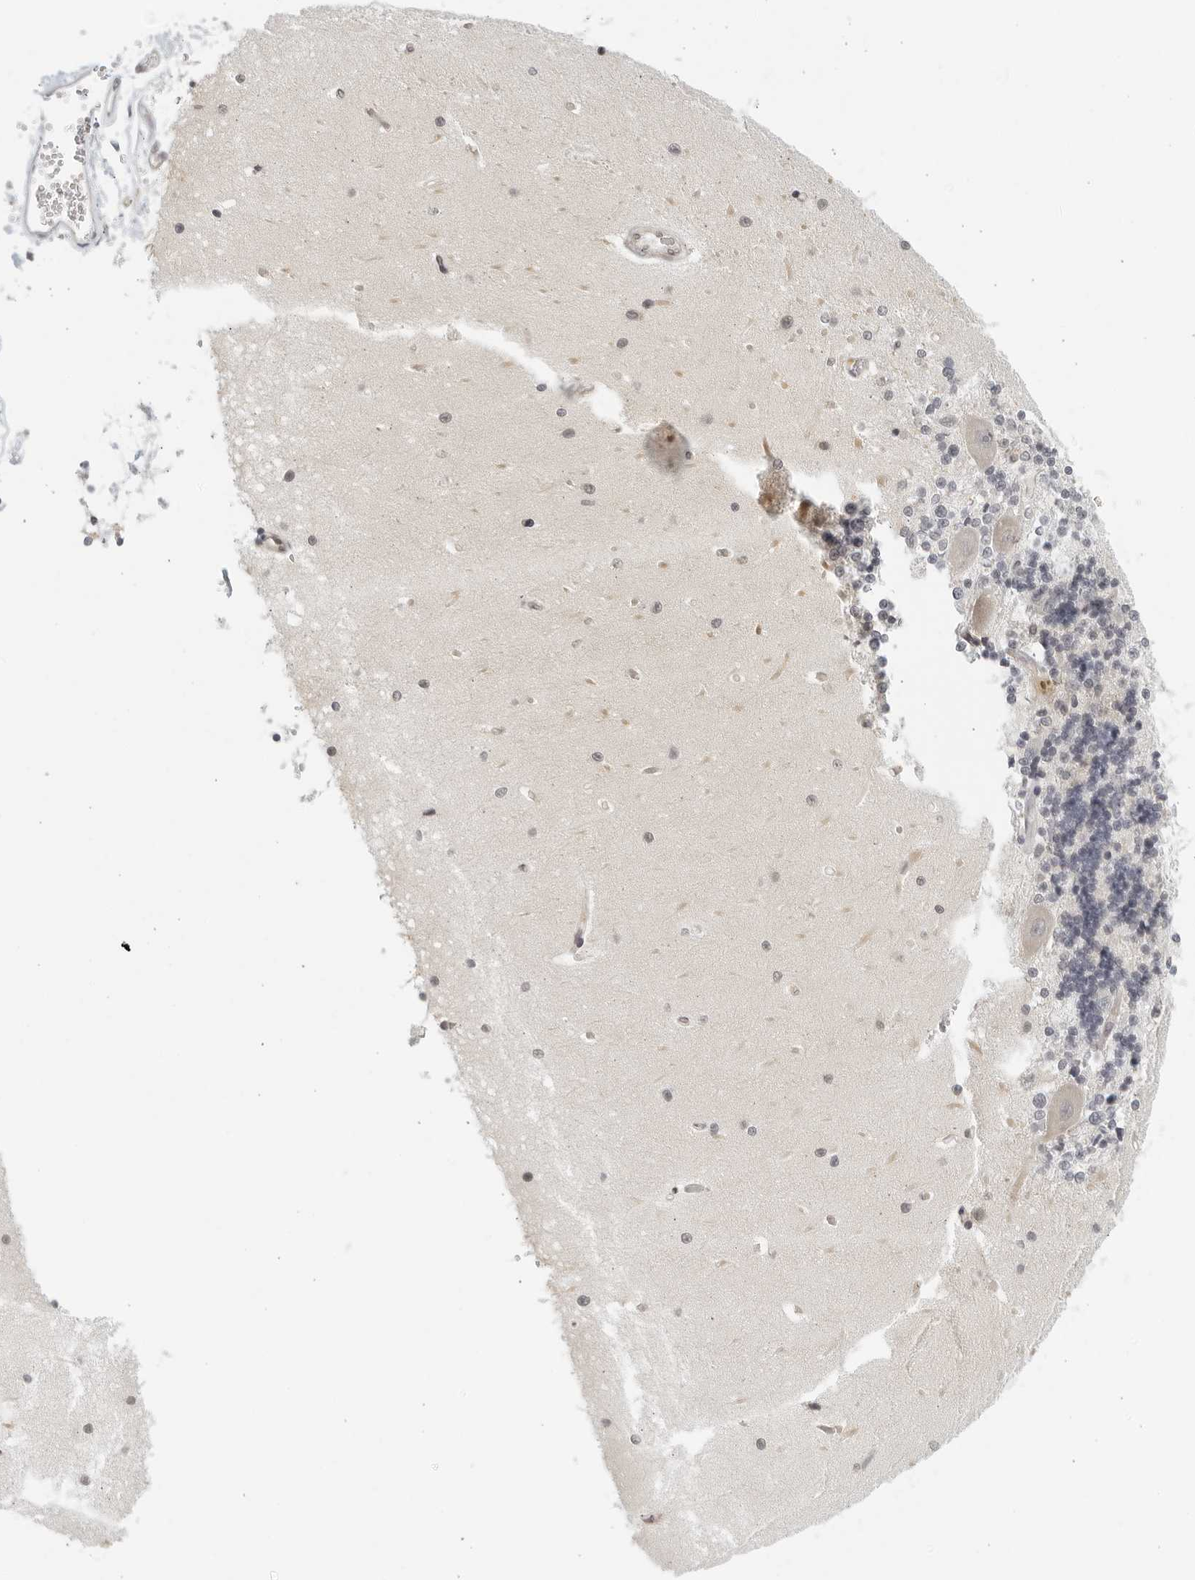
{"staining": {"intensity": "weak", "quantity": "25%-75%", "location": "cytoplasmic/membranous"}, "tissue": "cerebellum", "cell_type": "Cells in granular layer", "image_type": "normal", "snomed": [{"axis": "morphology", "description": "Normal tissue, NOS"}, {"axis": "topography", "description": "Cerebellum"}], "caption": "DAB (3,3'-diaminobenzidine) immunohistochemical staining of unremarkable cerebellum reveals weak cytoplasmic/membranous protein expression in approximately 25%-75% of cells in granular layer. The staining was performed using DAB, with brown indicating positive protein expression. Nuclei are stained blue with hematoxylin.", "gene": "SERTAD4", "patient": {"sex": "male", "age": 37}}